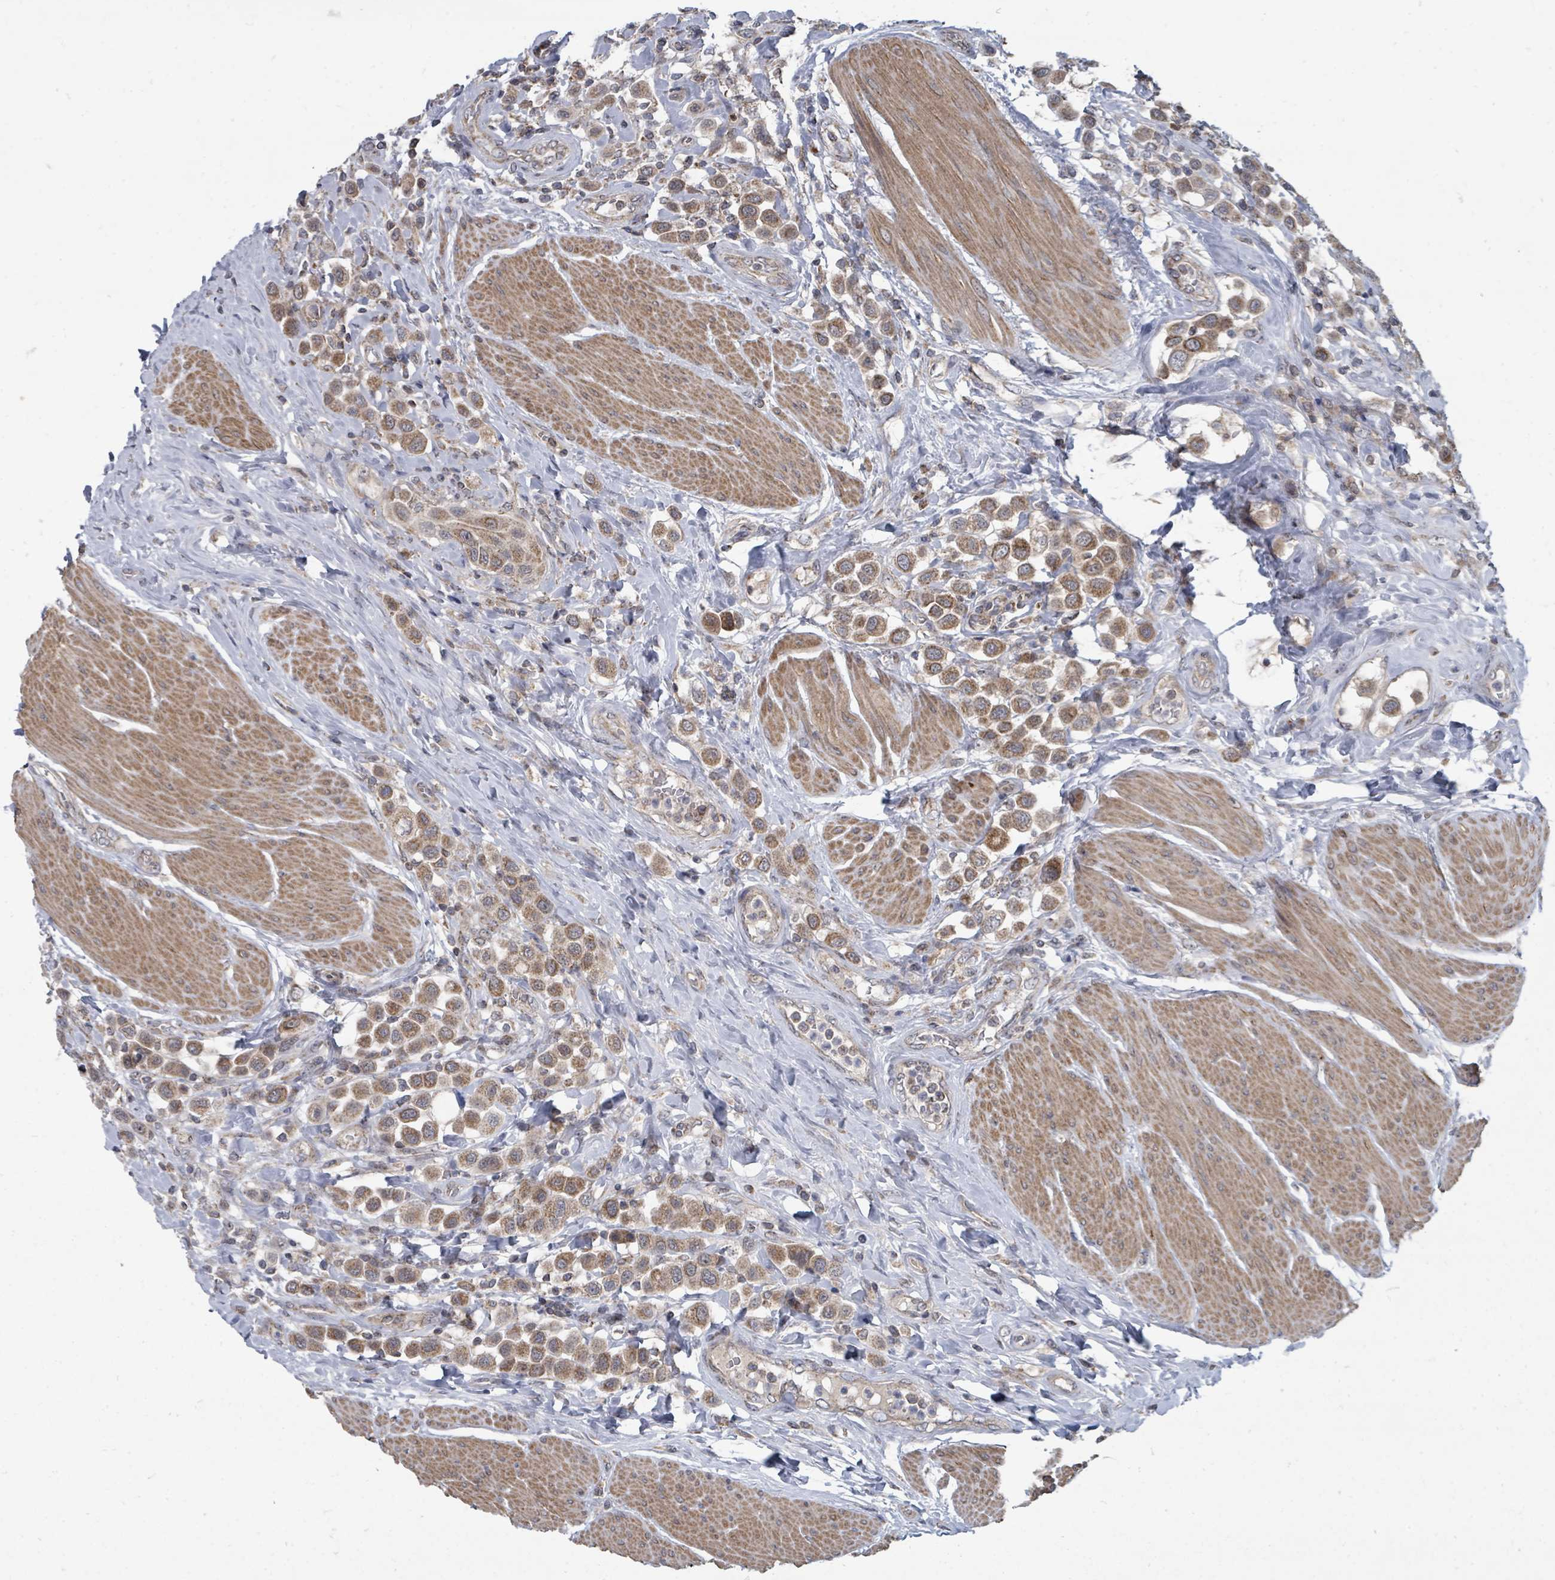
{"staining": {"intensity": "moderate", "quantity": ">75%", "location": "cytoplasmic/membranous"}, "tissue": "urothelial cancer", "cell_type": "Tumor cells", "image_type": "cancer", "snomed": [{"axis": "morphology", "description": "Urothelial carcinoma, High grade"}, {"axis": "topography", "description": "Urinary bladder"}], "caption": "DAB immunohistochemical staining of human urothelial cancer exhibits moderate cytoplasmic/membranous protein expression in about >75% of tumor cells.", "gene": "MAGOHB", "patient": {"sex": "male", "age": 50}}